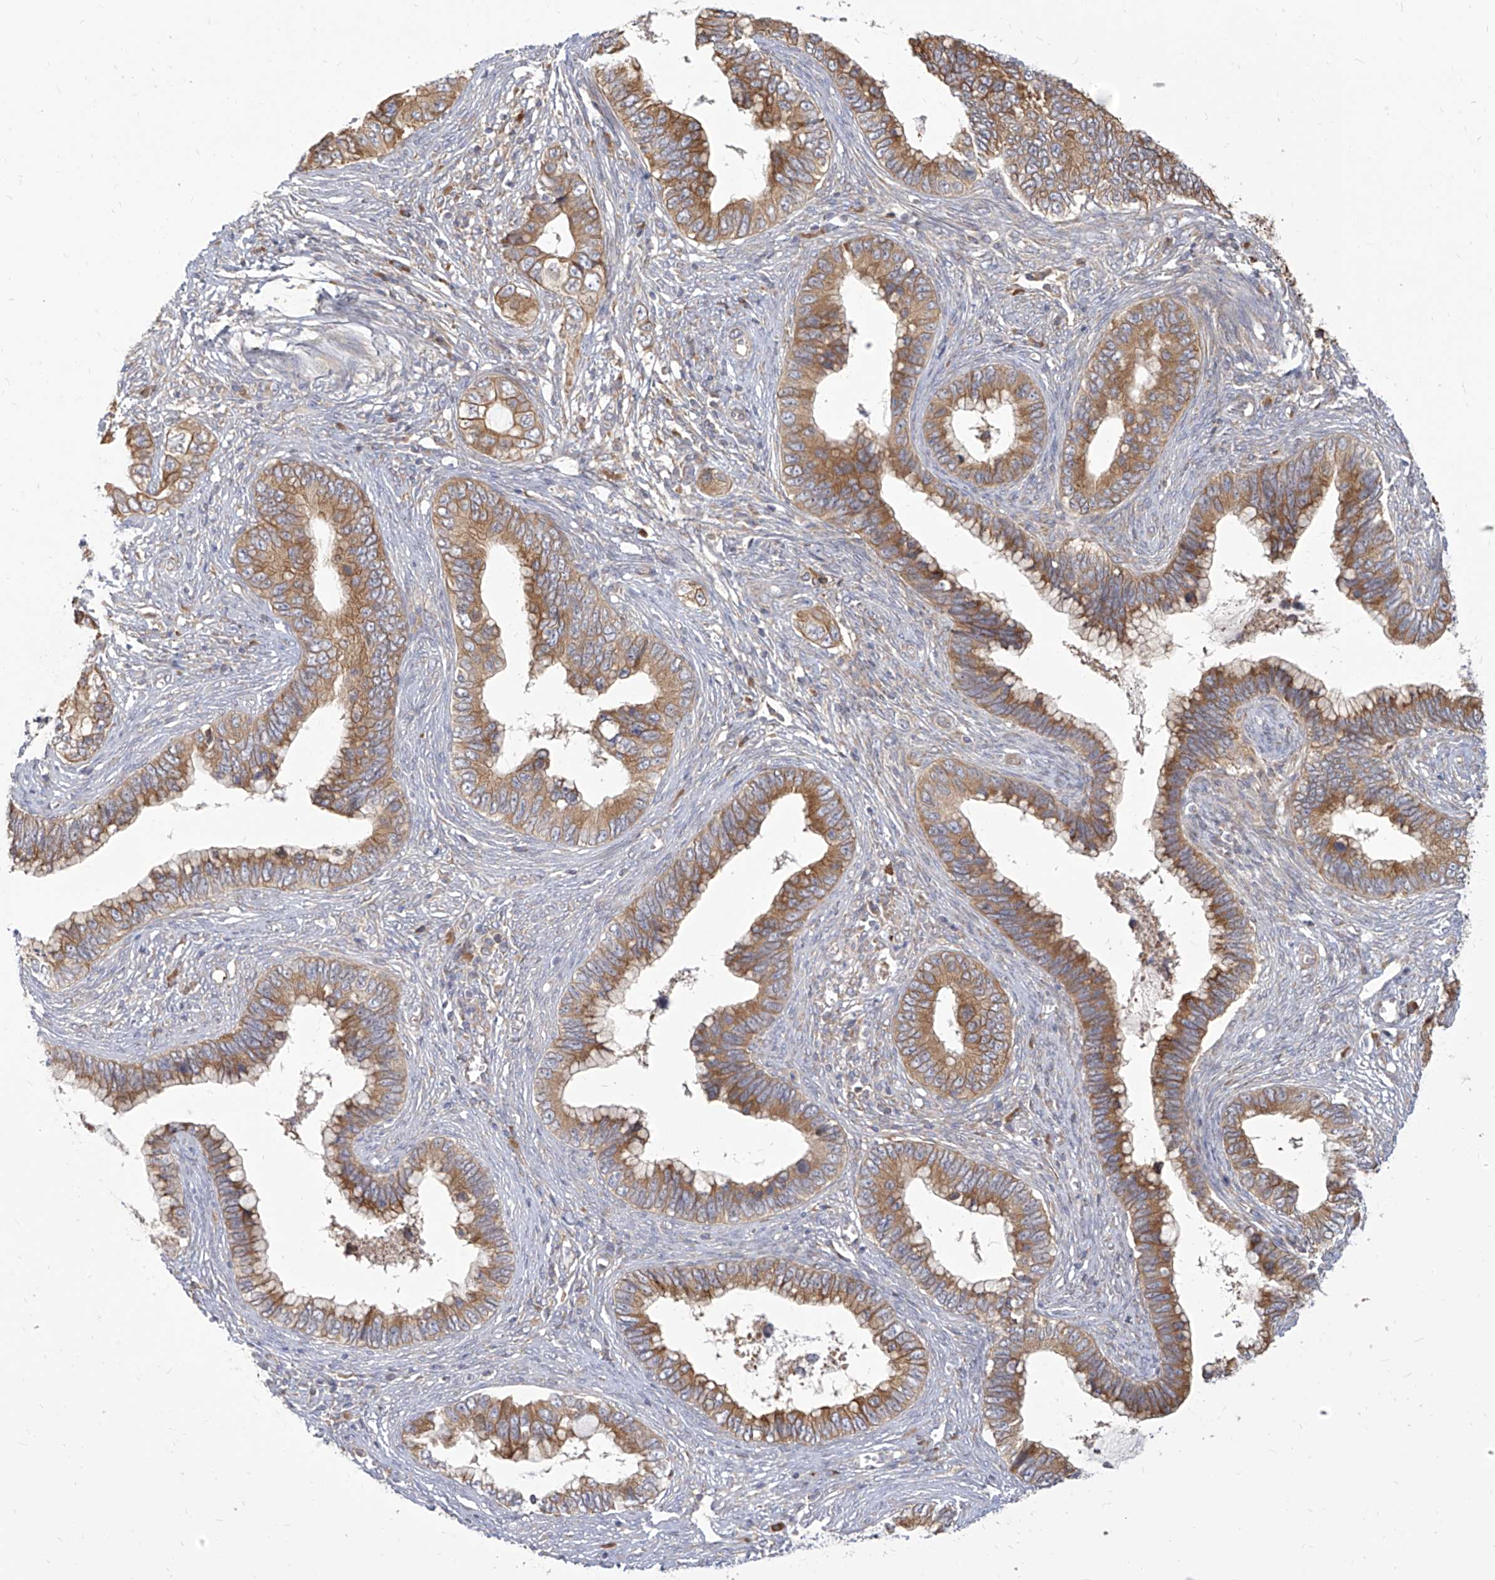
{"staining": {"intensity": "moderate", "quantity": ">75%", "location": "cytoplasmic/membranous"}, "tissue": "cervical cancer", "cell_type": "Tumor cells", "image_type": "cancer", "snomed": [{"axis": "morphology", "description": "Adenocarcinoma, NOS"}, {"axis": "topography", "description": "Cervix"}], "caption": "Protein expression analysis of human cervical adenocarcinoma reveals moderate cytoplasmic/membranous staining in about >75% of tumor cells.", "gene": "FAM83B", "patient": {"sex": "female", "age": 44}}